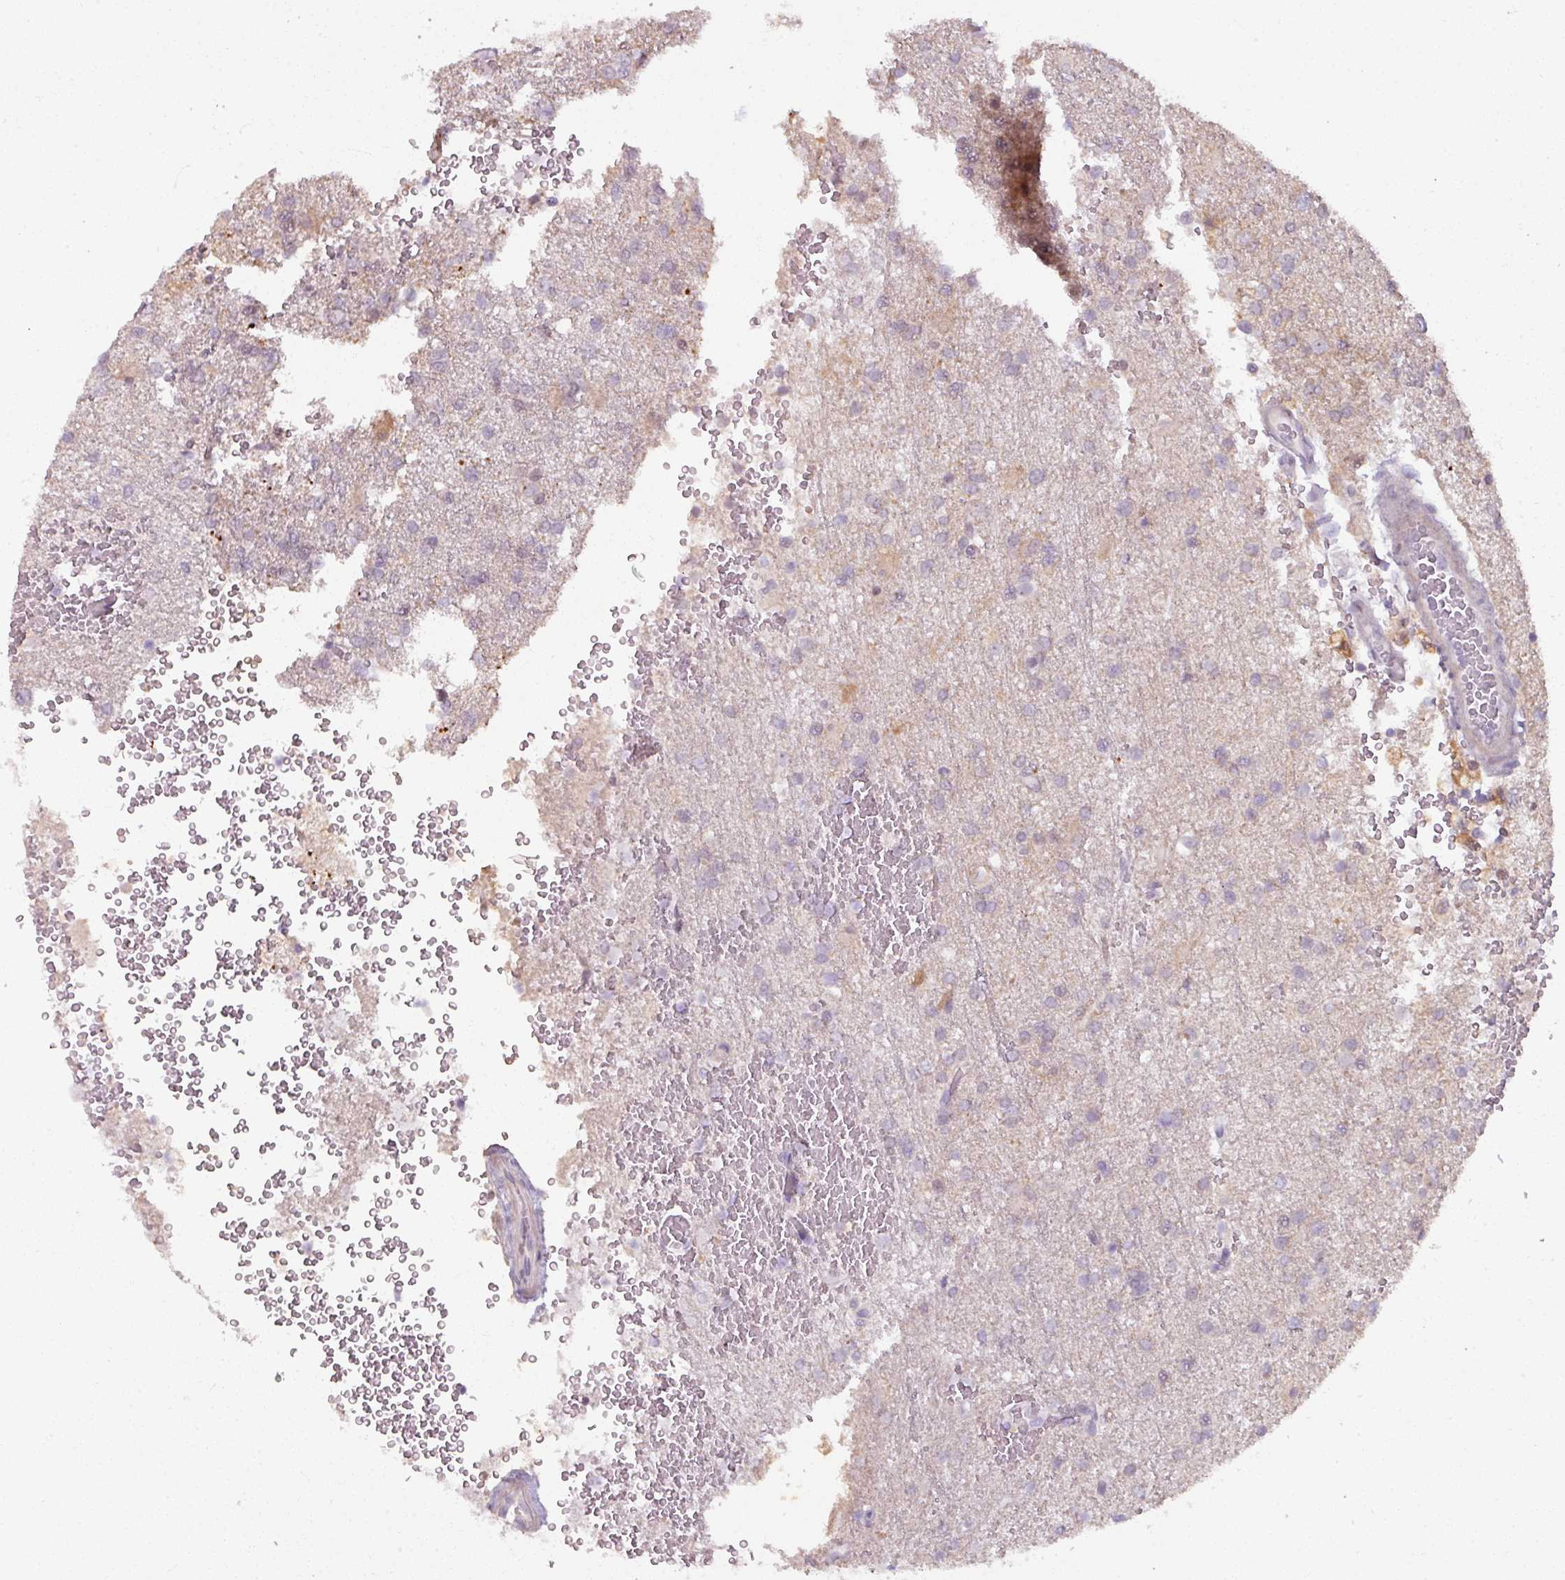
{"staining": {"intensity": "negative", "quantity": "none", "location": "none"}, "tissue": "glioma", "cell_type": "Tumor cells", "image_type": "cancer", "snomed": [{"axis": "morphology", "description": "Glioma, malignant, High grade"}, {"axis": "topography", "description": "Brain"}], "caption": "Immunohistochemistry of malignant high-grade glioma reveals no expression in tumor cells. (Brightfield microscopy of DAB (3,3'-diaminobenzidine) immunohistochemistry at high magnification).", "gene": "PNMA6A", "patient": {"sex": "female", "age": 74}}